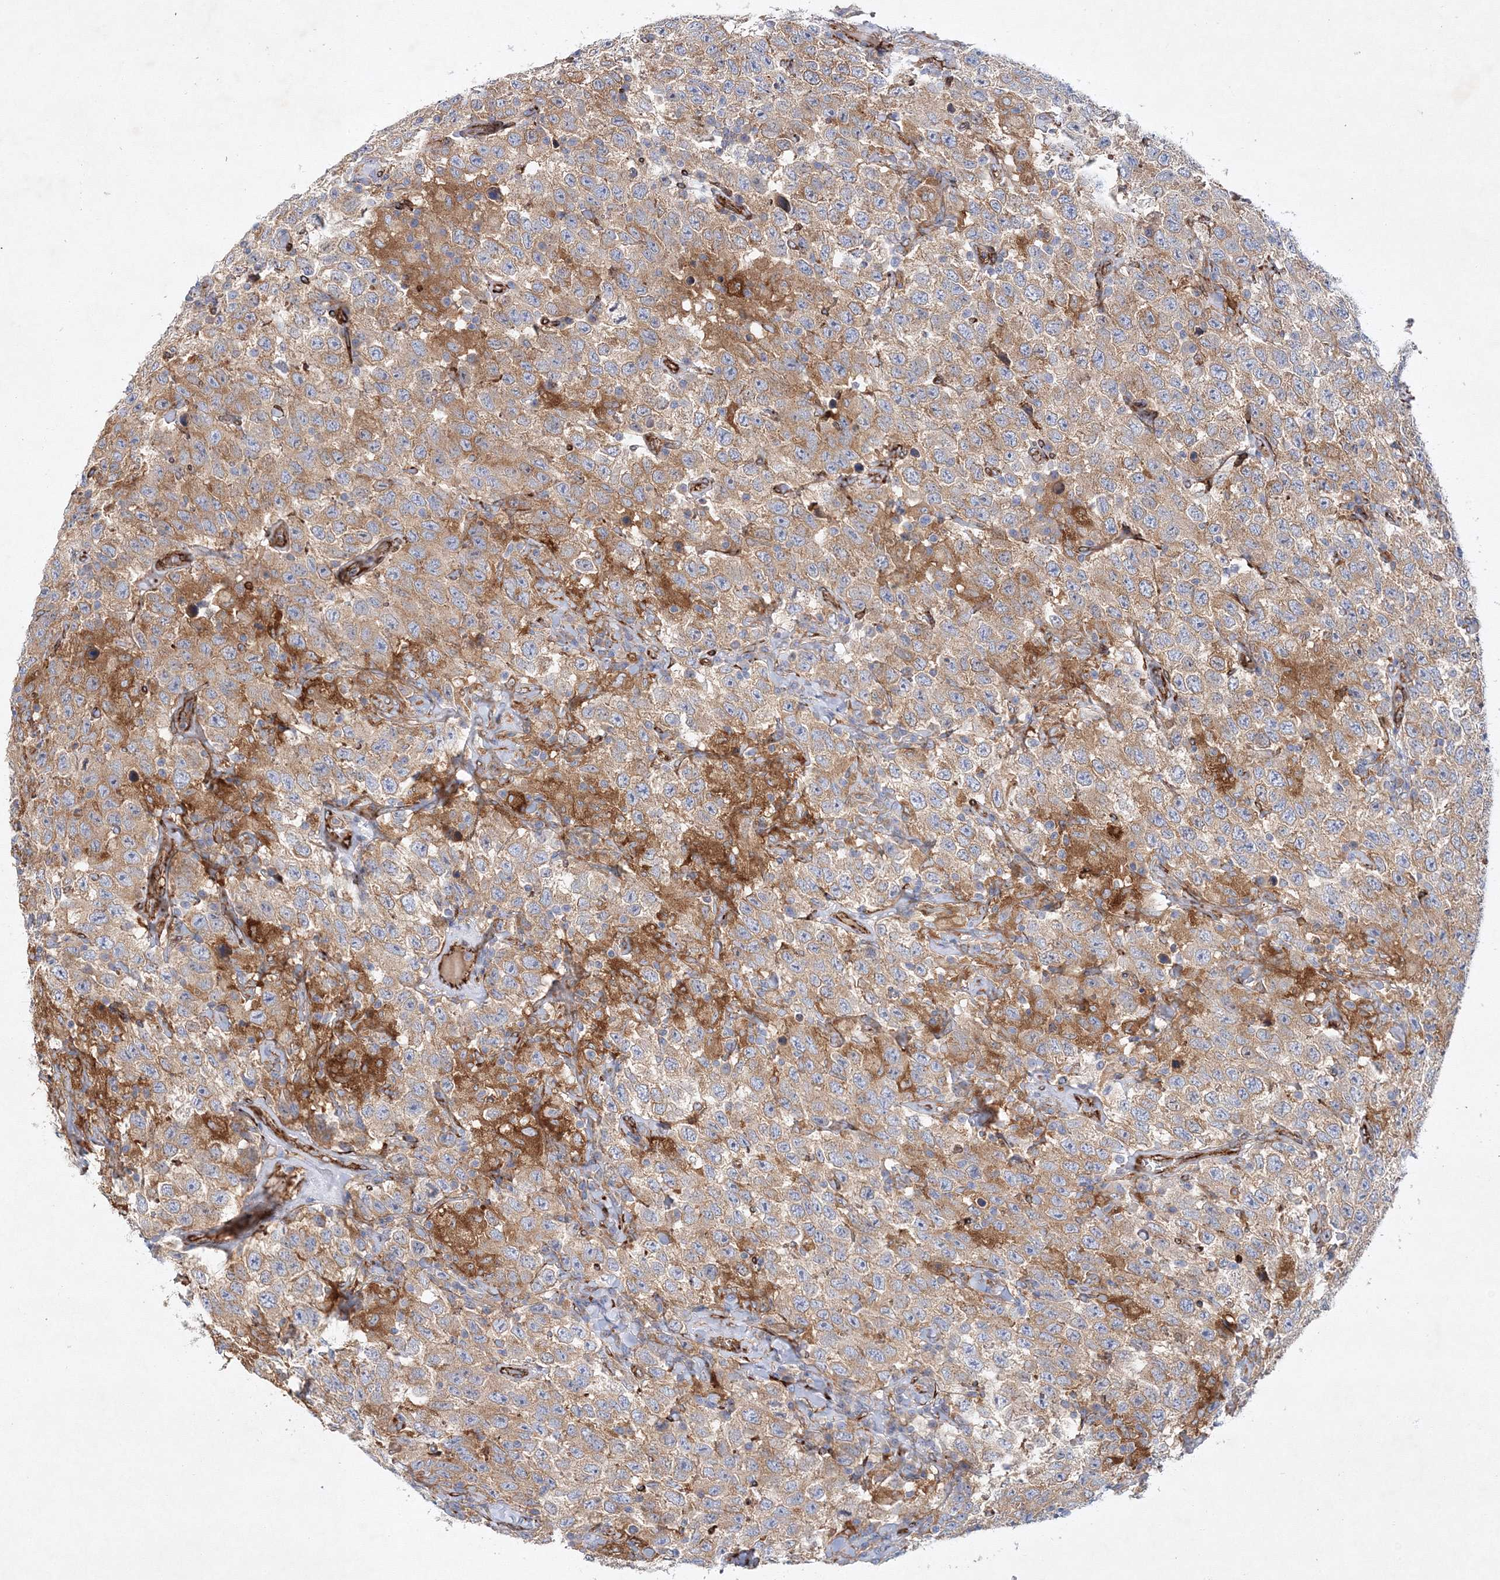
{"staining": {"intensity": "moderate", "quantity": ">75%", "location": "cytoplasmic/membranous"}, "tissue": "testis cancer", "cell_type": "Tumor cells", "image_type": "cancer", "snomed": [{"axis": "morphology", "description": "Seminoma, NOS"}, {"axis": "topography", "description": "Testis"}], "caption": "Immunohistochemical staining of human testis cancer shows medium levels of moderate cytoplasmic/membranous protein staining in about >75% of tumor cells.", "gene": "ZFYVE16", "patient": {"sex": "male", "age": 41}}